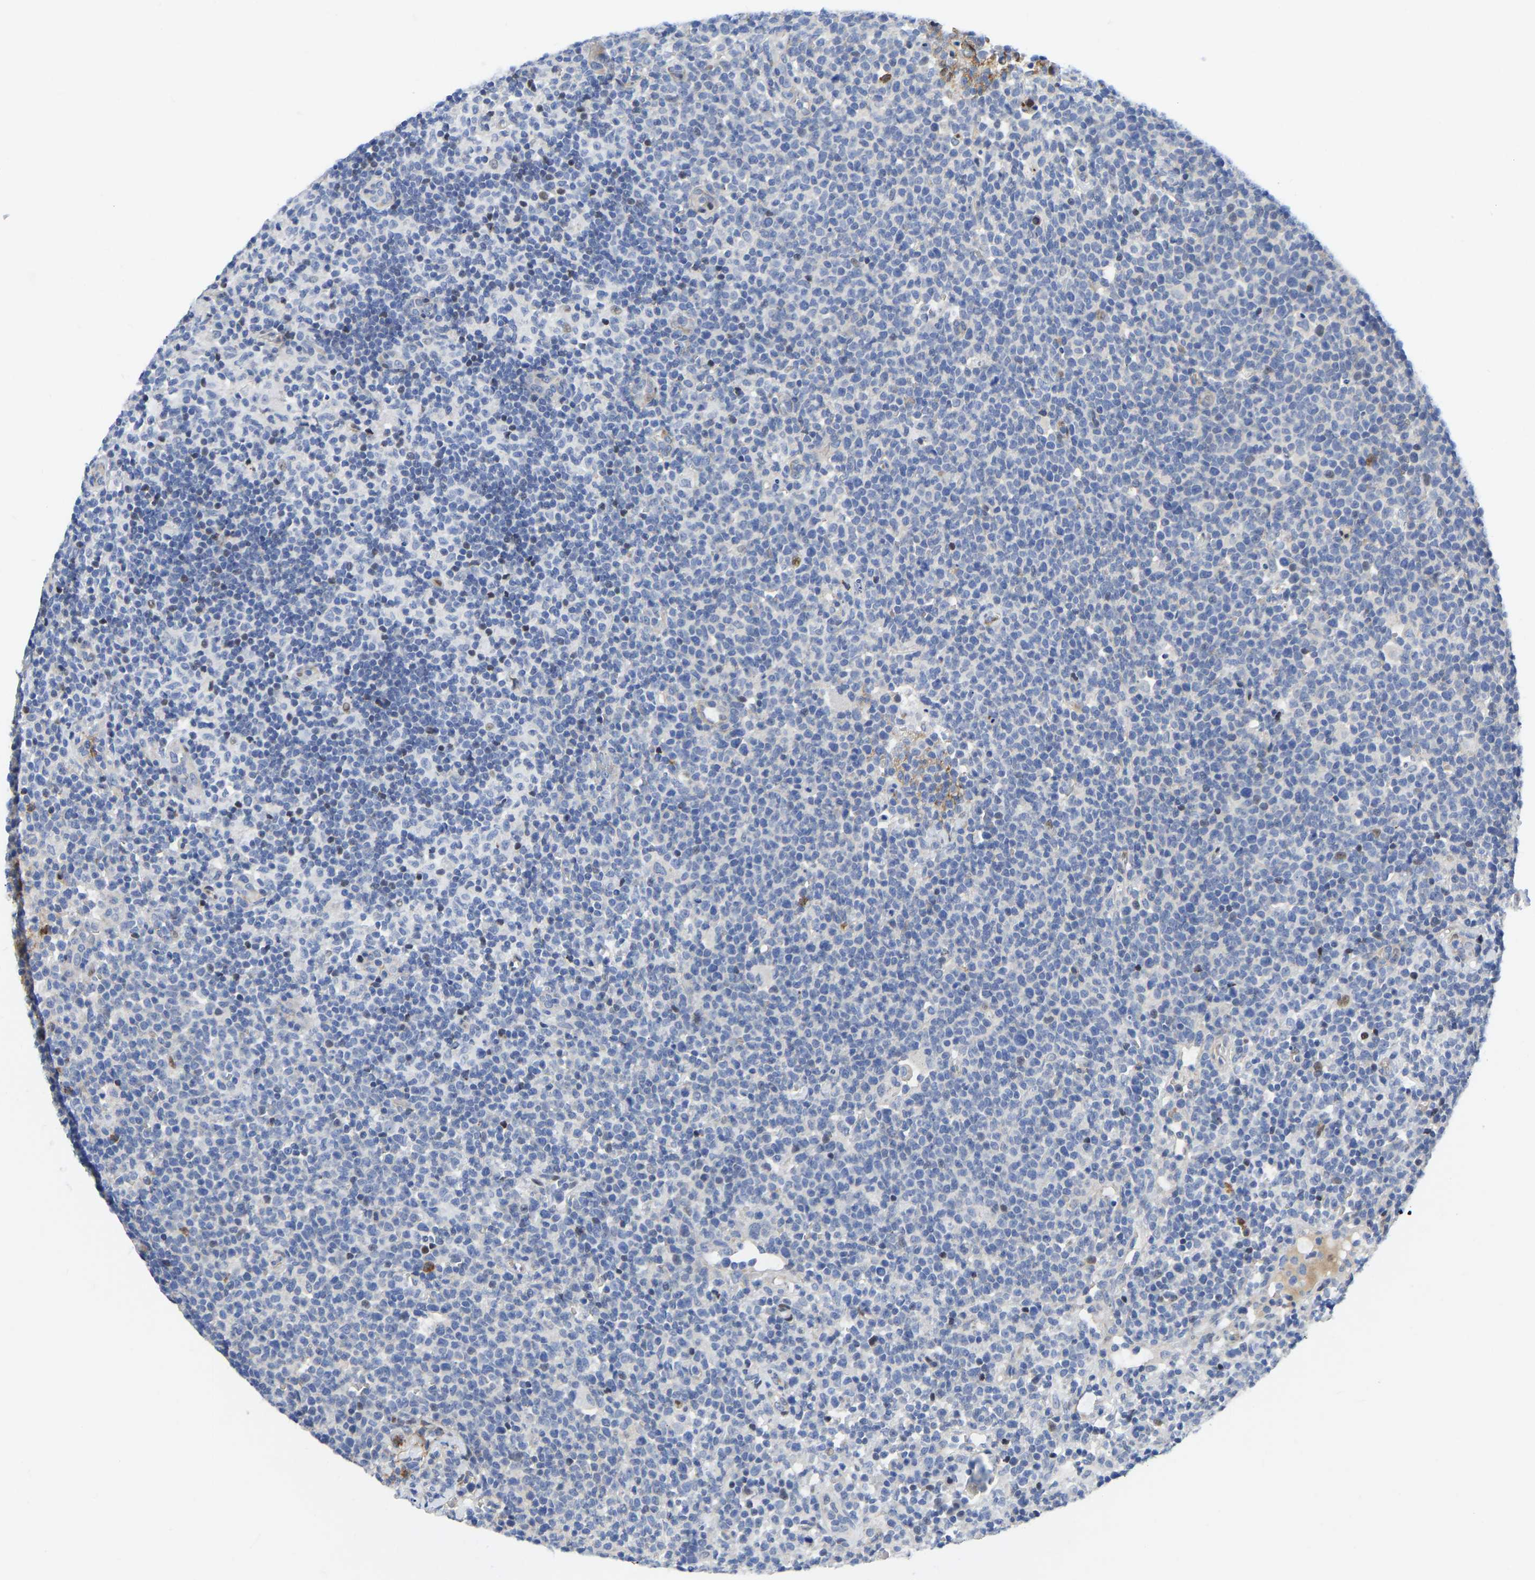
{"staining": {"intensity": "negative", "quantity": "none", "location": "none"}, "tissue": "lymphoma", "cell_type": "Tumor cells", "image_type": "cancer", "snomed": [{"axis": "morphology", "description": "Malignant lymphoma, non-Hodgkin's type, High grade"}, {"axis": "topography", "description": "Lymph node"}], "caption": "Immunohistochemistry of human lymphoma demonstrates no expression in tumor cells.", "gene": "HDAC5", "patient": {"sex": "male", "age": 61}}